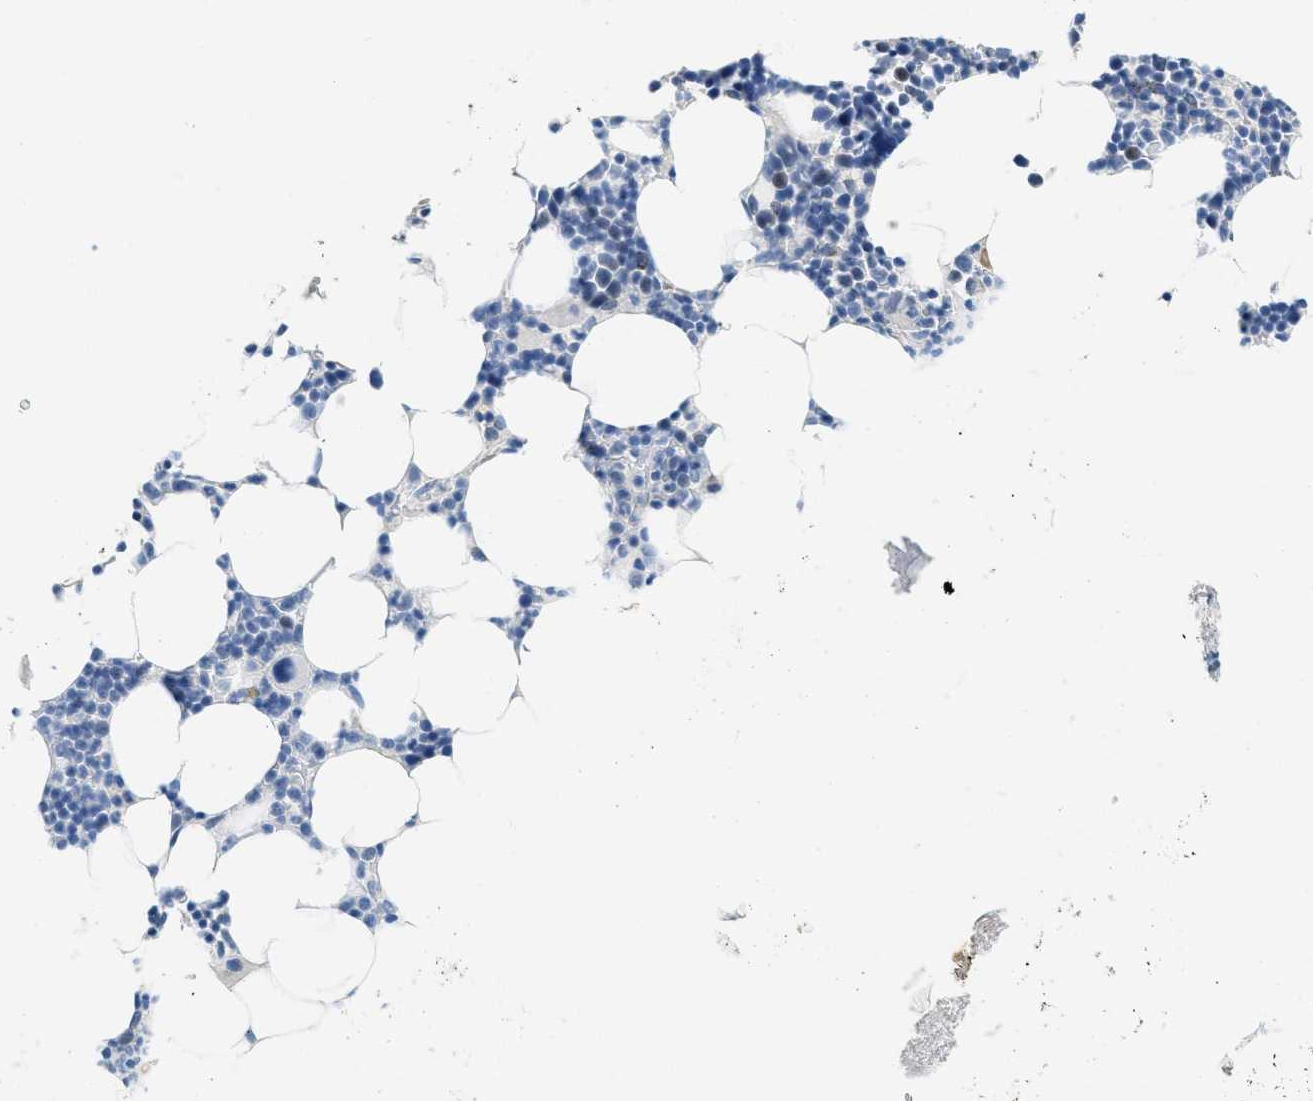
{"staining": {"intensity": "weak", "quantity": "<25%", "location": "nuclear"}, "tissue": "bone marrow", "cell_type": "Hematopoietic cells", "image_type": "normal", "snomed": [{"axis": "morphology", "description": "Normal tissue, NOS"}, {"axis": "topography", "description": "Bone marrow"}], "caption": "Immunohistochemistry (IHC) of unremarkable human bone marrow displays no positivity in hematopoietic cells.", "gene": "HSF2", "patient": {"sex": "female", "age": 73}}